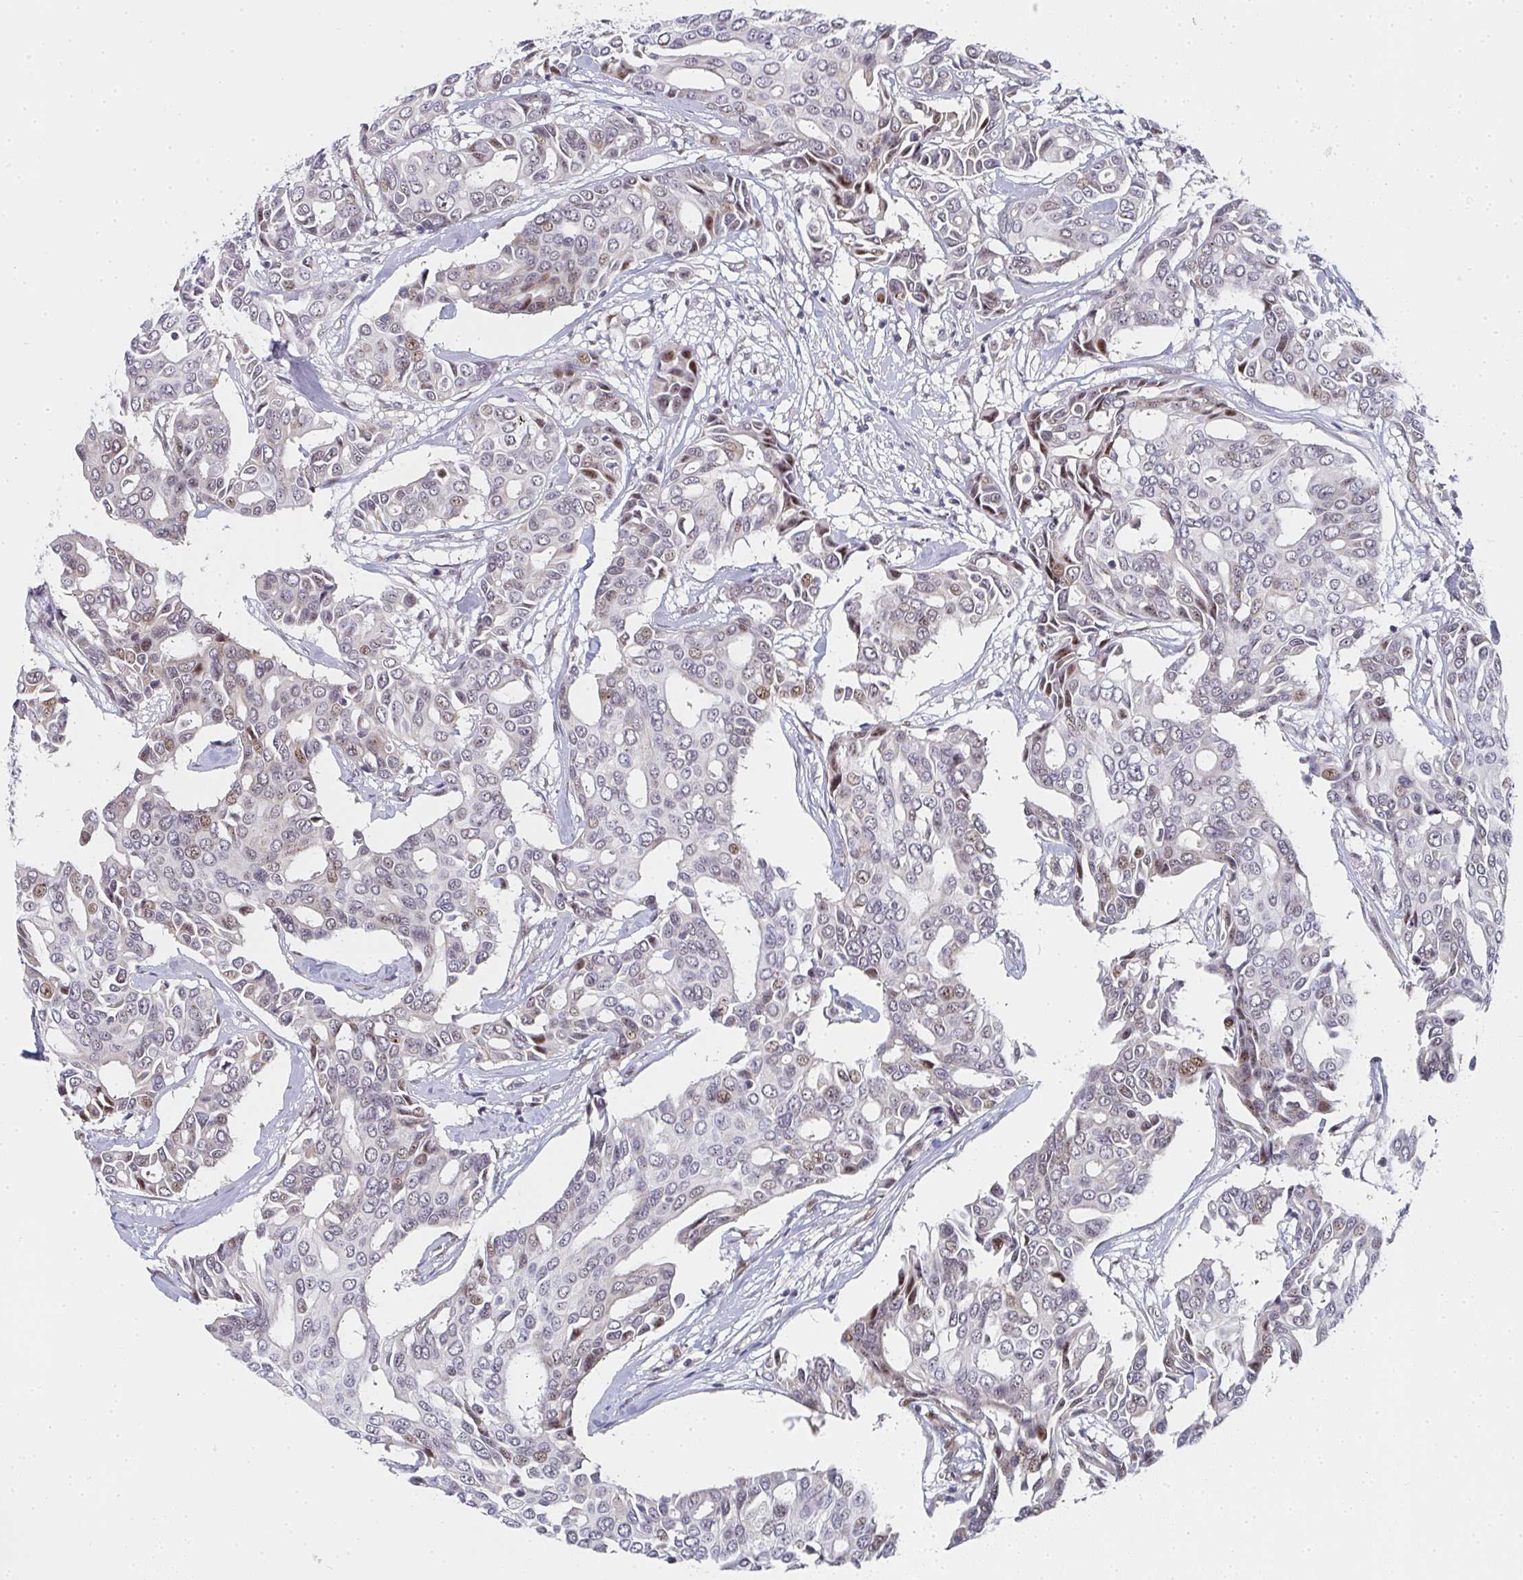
{"staining": {"intensity": "moderate", "quantity": "<25%", "location": "nuclear"}, "tissue": "breast cancer", "cell_type": "Tumor cells", "image_type": "cancer", "snomed": [{"axis": "morphology", "description": "Duct carcinoma"}, {"axis": "topography", "description": "Breast"}], "caption": "A micrograph of infiltrating ductal carcinoma (breast) stained for a protein exhibits moderate nuclear brown staining in tumor cells.", "gene": "ZIC3", "patient": {"sex": "female", "age": 54}}